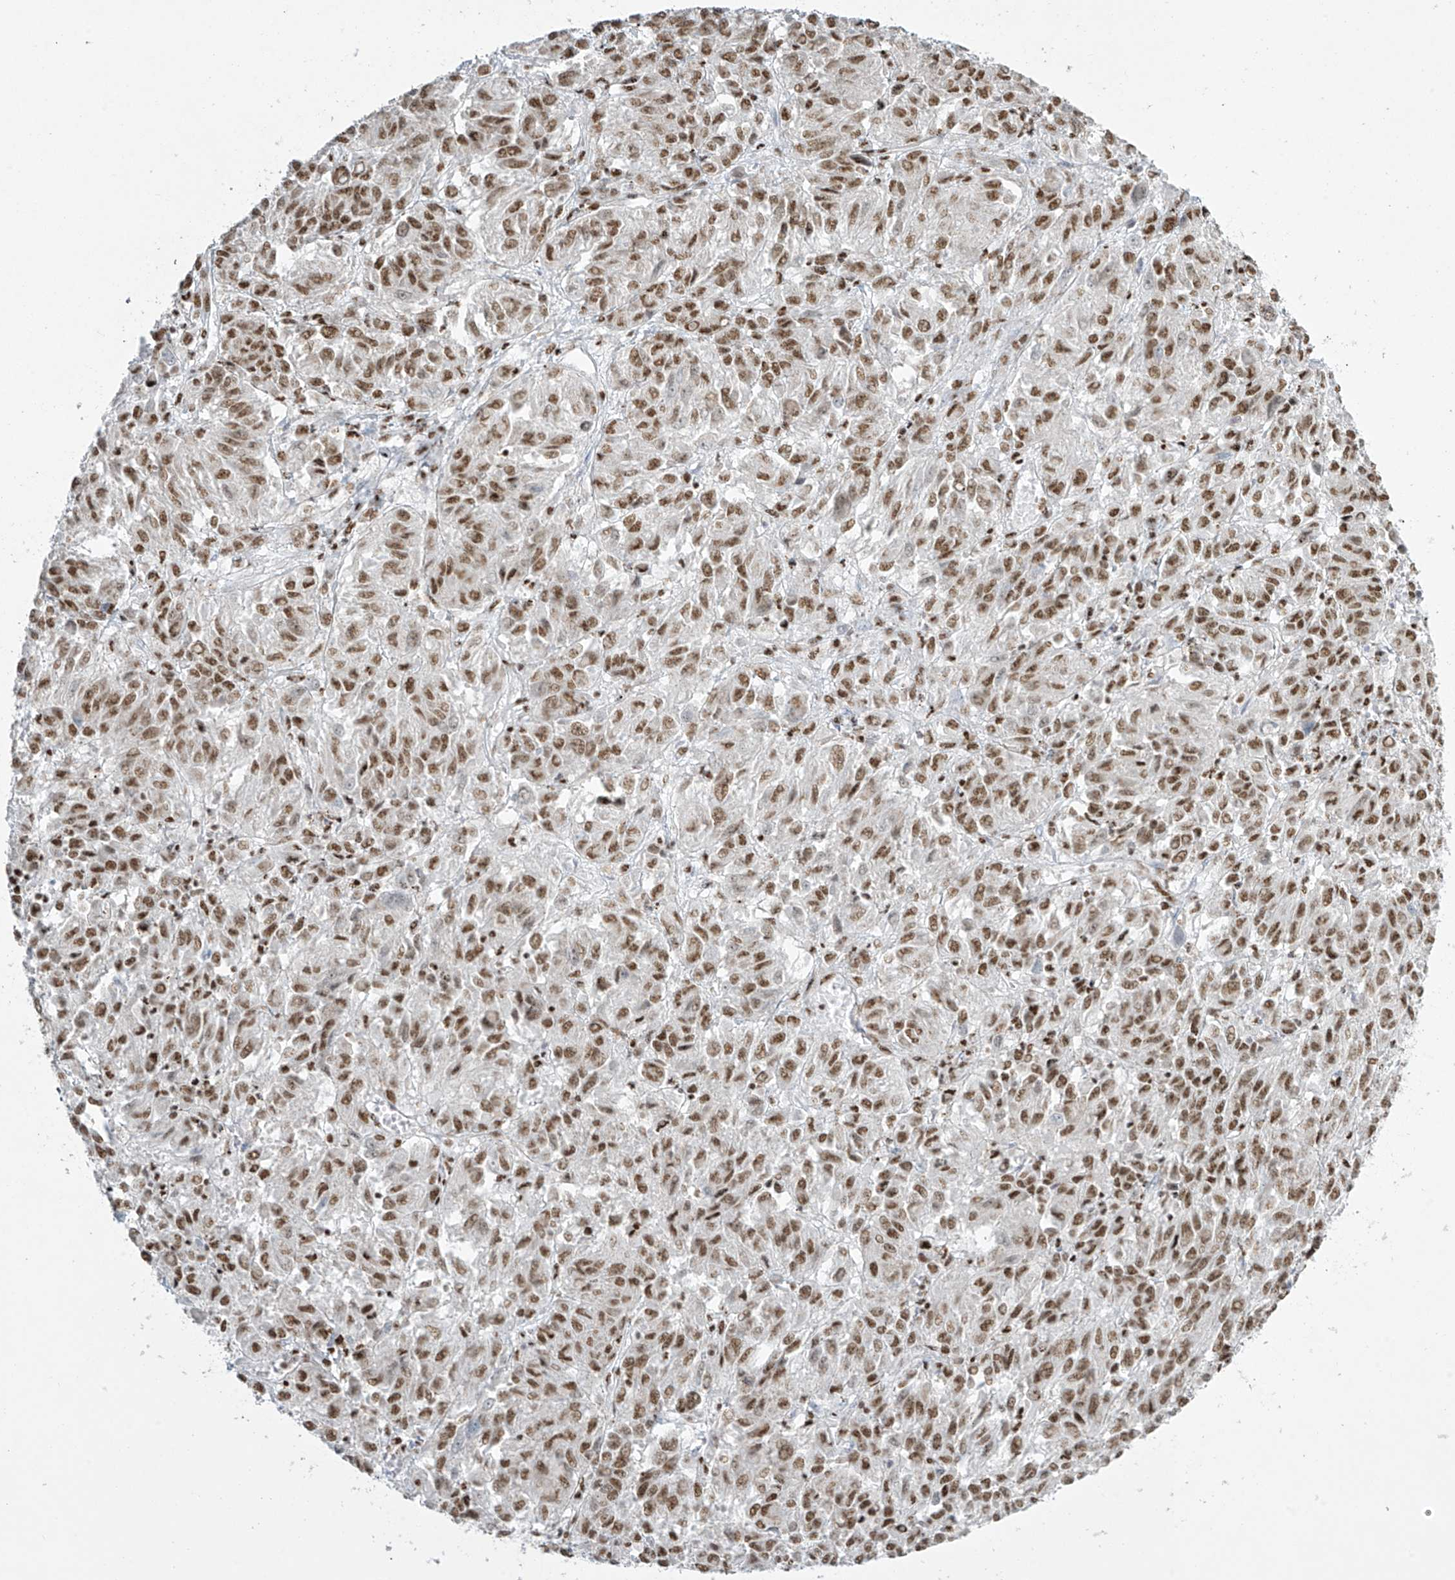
{"staining": {"intensity": "moderate", "quantity": ">75%", "location": "nuclear"}, "tissue": "melanoma", "cell_type": "Tumor cells", "image_type": "cancer", "snomed": [{"axis": "morphology", "description": "Malignant melanoma, Metastatic site"}, {"axis": "topography", "description": "Lung"}], "caption": "Immunohistochemistry (IHC) staining of melanoma, which shows medium levels of moderate nuclear staining in about >75% of tumor cells indicating moderate nuclear protein positivity. The staining was performed using DAB (3,3'-diaminobenzidine) (brown) for protein detection and nuclei were counterstained in hematoxylin (blue).", "gene": "MS4A6A", "patient": {"sex": "male", "age": 64}}